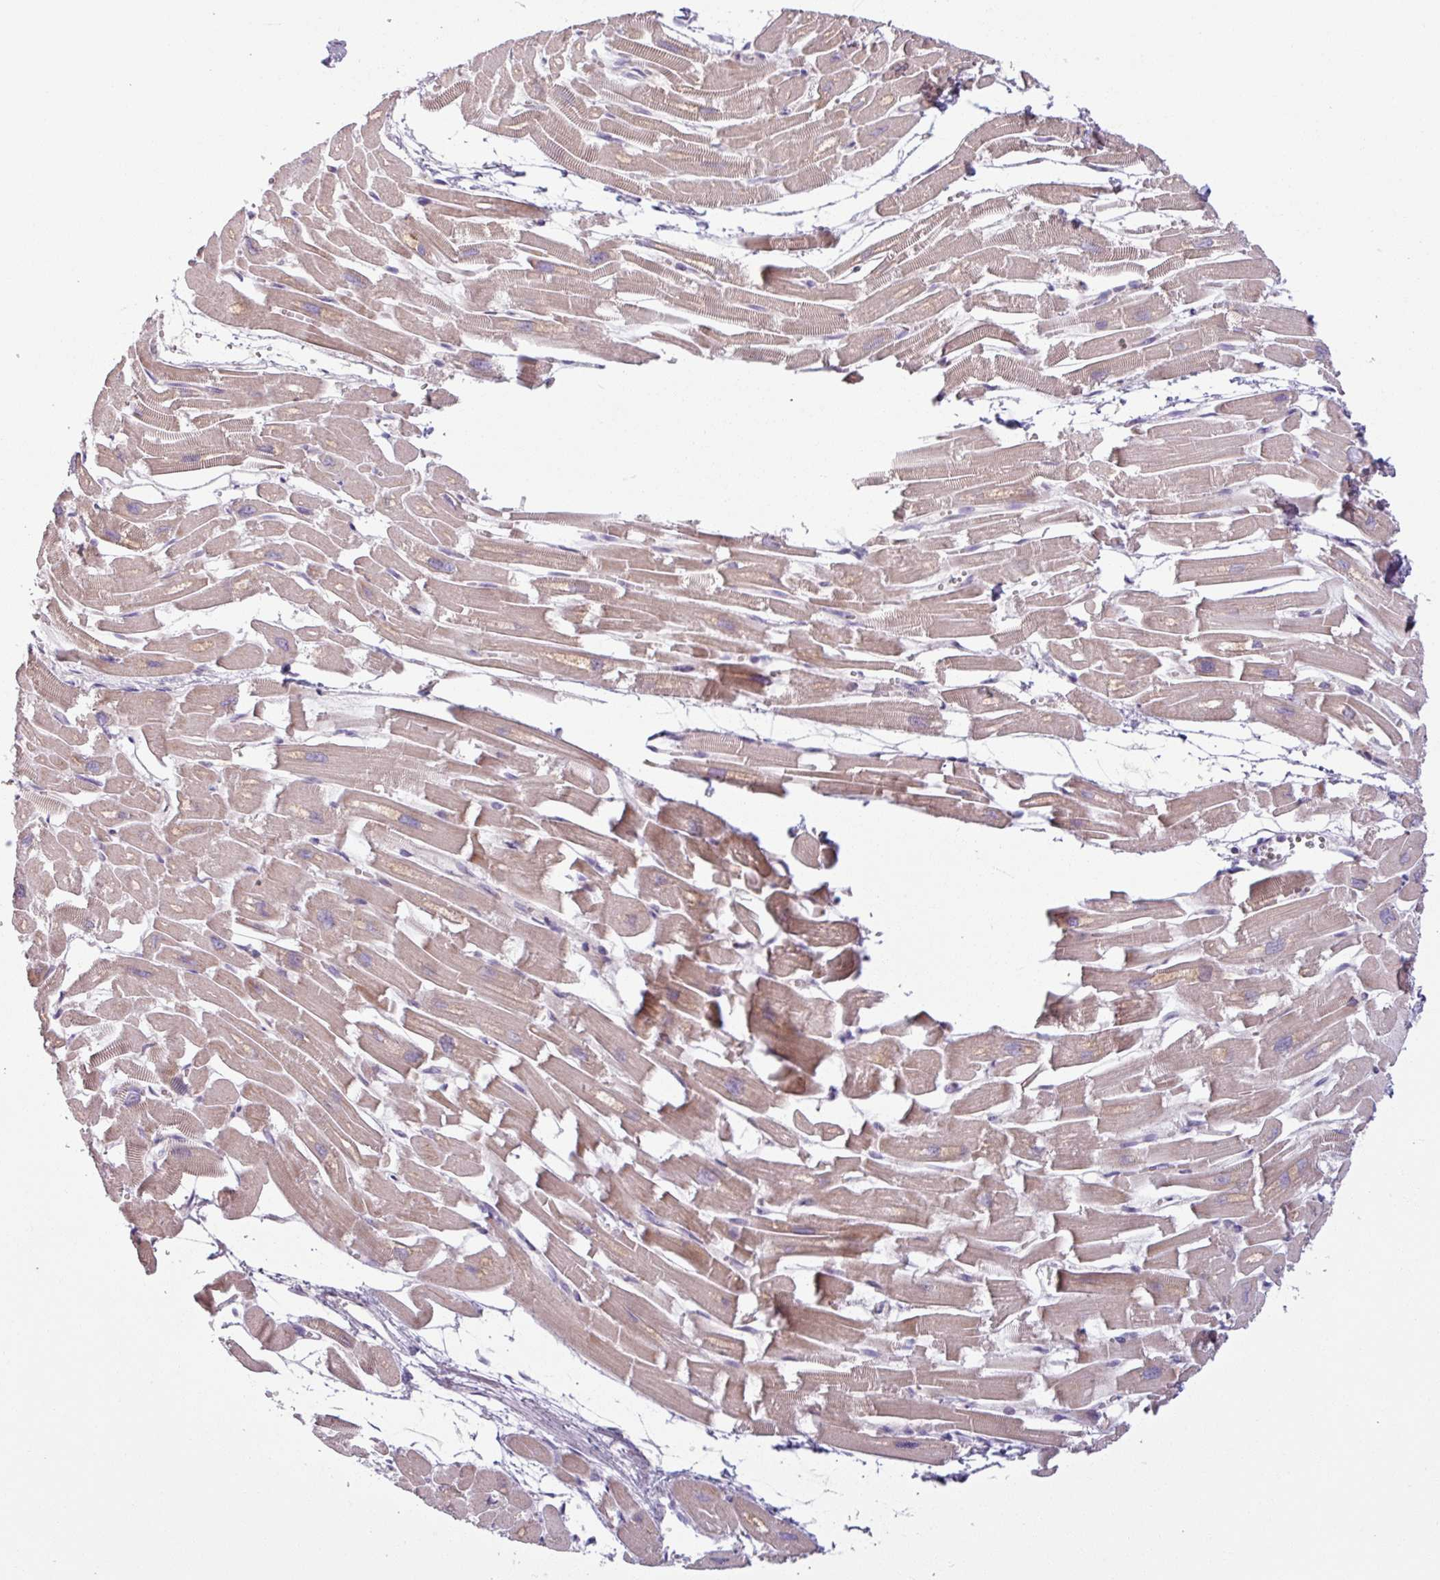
{"staining": {"intensity": "moderate", "quantity": "25%-75%", "location": "cytoplasmic/membranous"}, "tissue": "heart muscle", "cell_type": "Cardiomyocytes", "image_type": "normal", "snomed": [{"axis": "morphology", "description": "Normal tissue, NOS"}, {"axis": "topography", "description": "Heart"}], "caption": "This image displays immunohistochemistry (IHC) staining of benign heart muscle, with medium moderate cytoplasmic/membranous staining in approximately 25%-75% of cardiomyocytes.", "gene": "OGFOD3", "patient": {"sex": "male", "age": 54}}